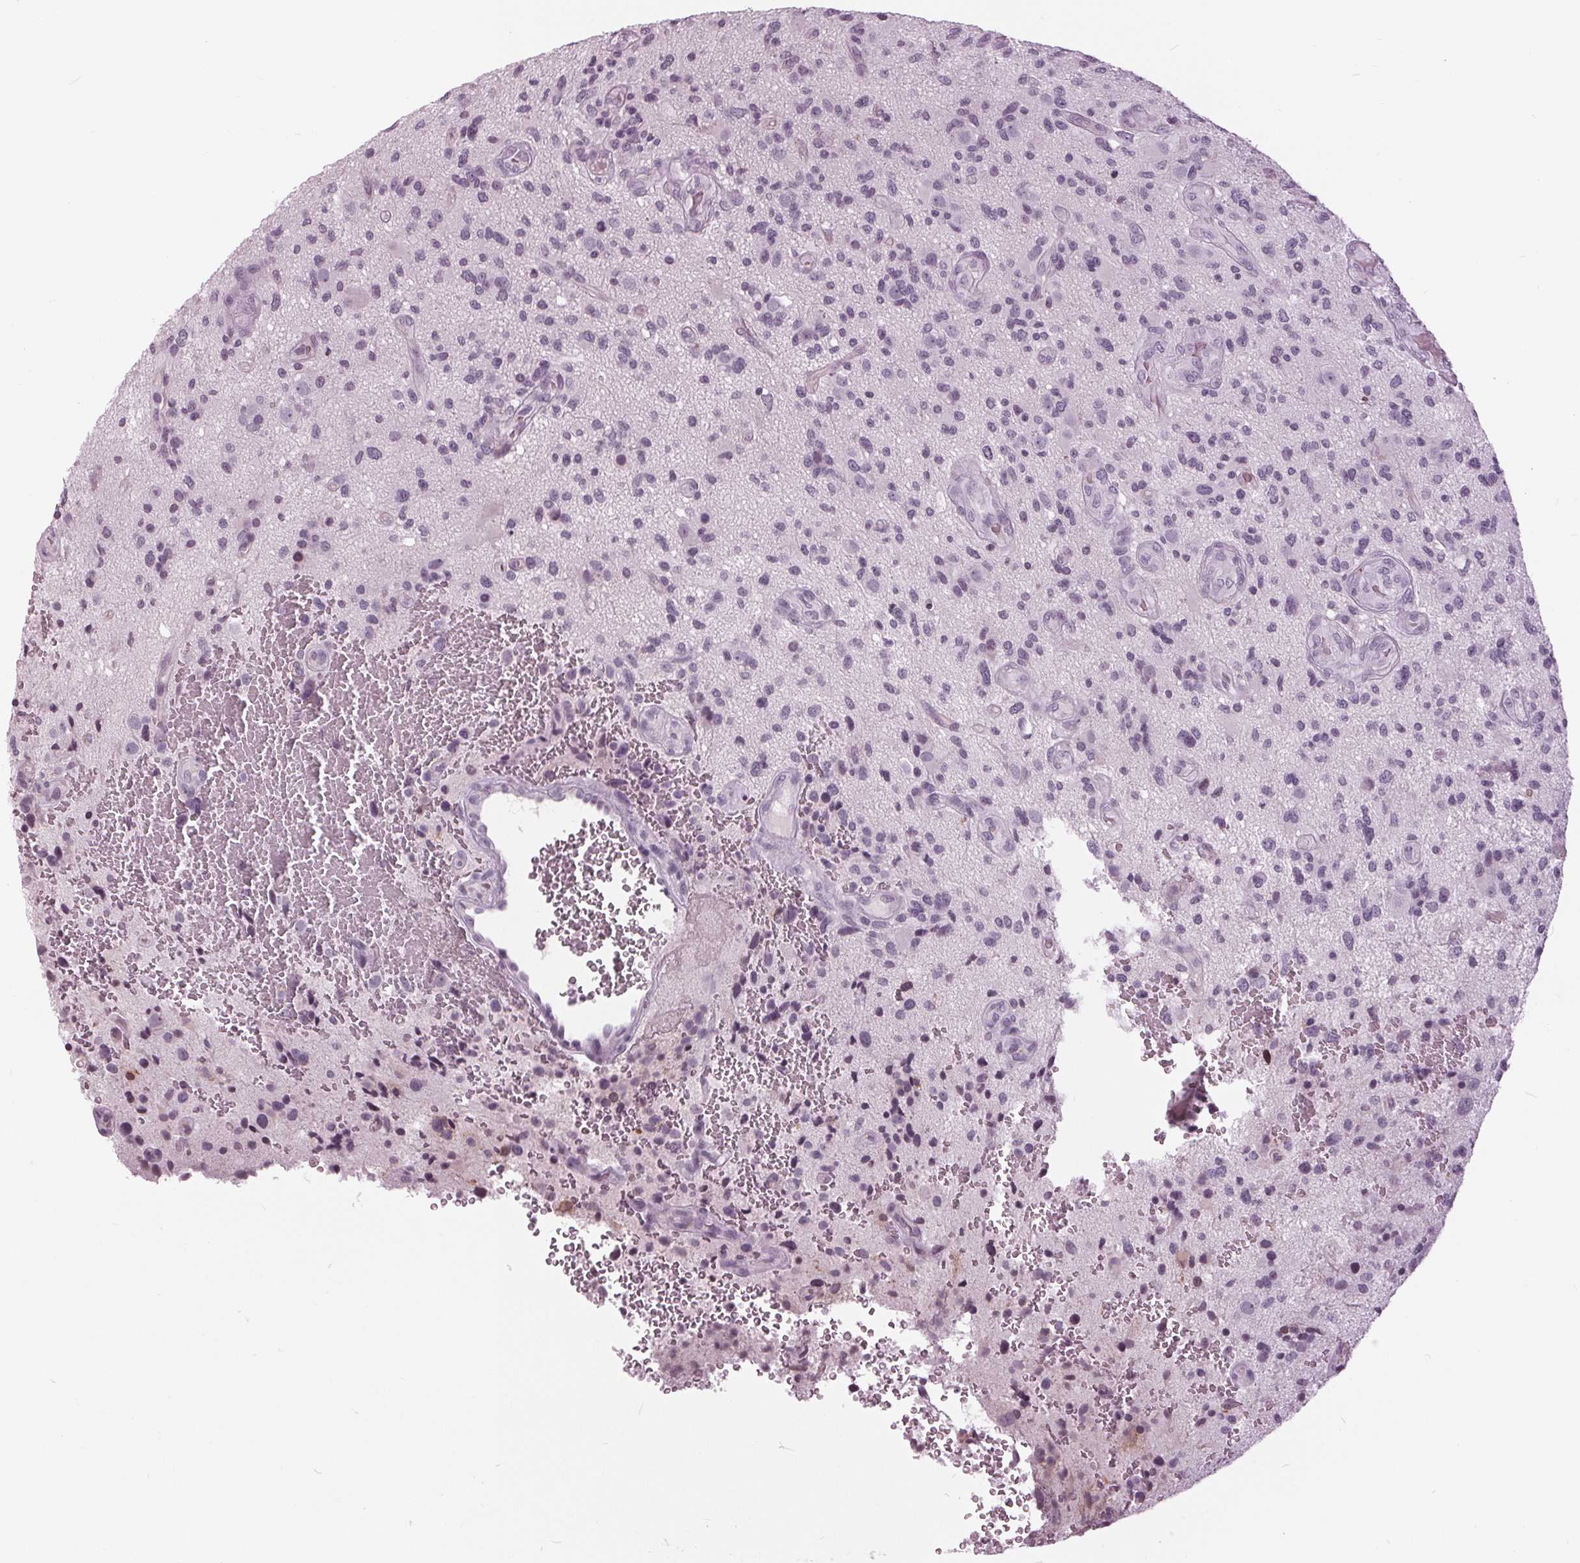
{"staining": {"intensity": "negative", "quantity": "none", "location": "none"}, "tissue": "glioma", "cell_type": "Tumor cells", "image_type": "cancer", "snomed": [{"axis": "morphology", "description": "Glioma, malignant, High grade"}, {"axis": "topography", "description": "Brain"}], "caption": "The IHC image has no significant staining in tumor cells of glioma tissue.", "gene": "SLC9A4", "patient": {"sex": "male", "age": 47}}